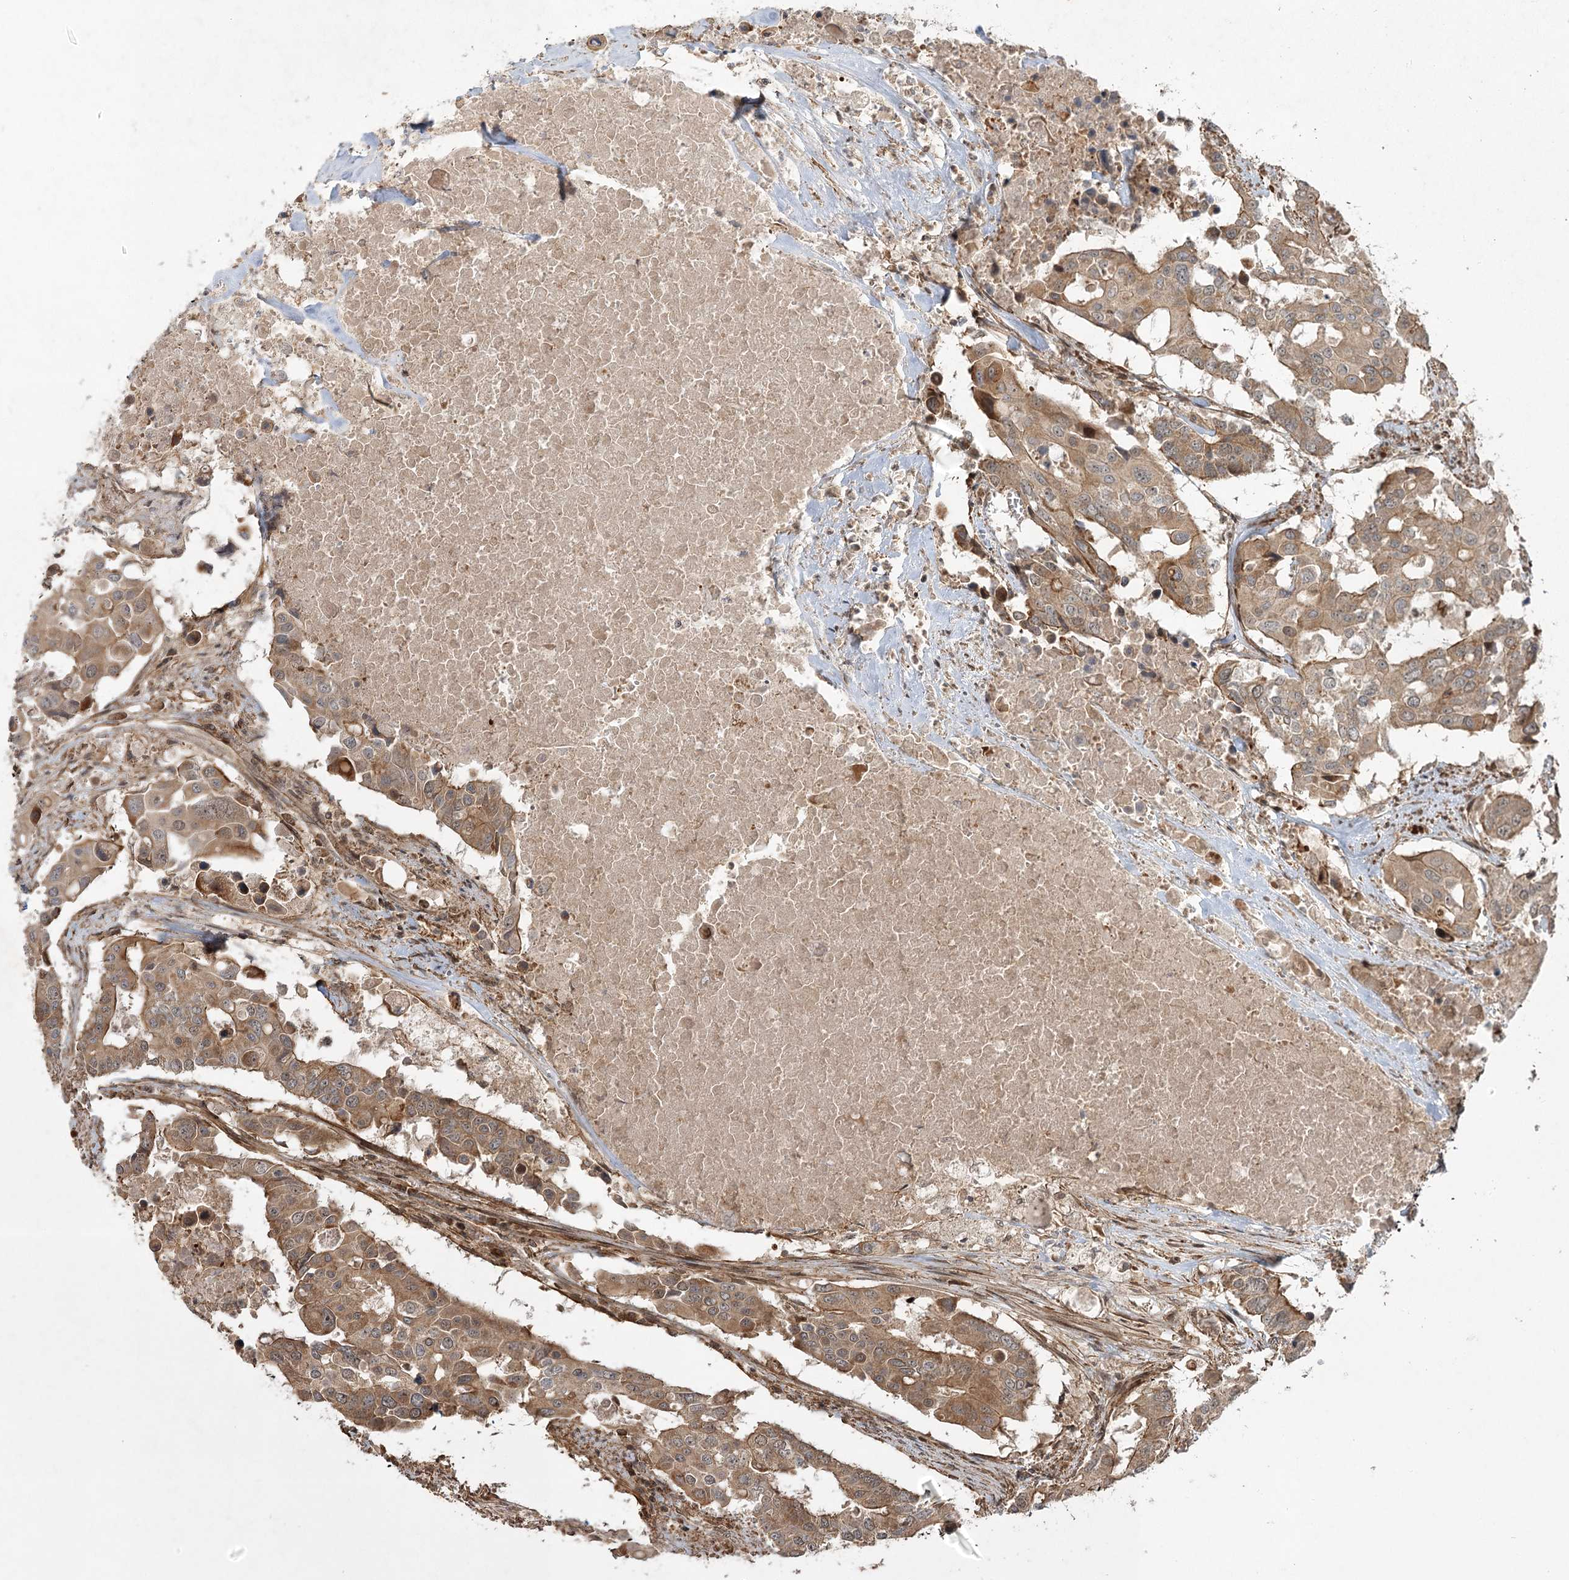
{"staining": {"intensity": "moderate", "quantity": ">75%", "location": "cytoplasmic/membranous"}, "tissue": "colorectal cancer", "cell_type": "Tumor cells", "image_type": "cancer", "snomed": [{"axis": "morphology", "description": "Adenocarcinoma, NOS"}, {"axis": "topography", "description": "Colon"}], "caption": "Immunohistochemical staining of colorectal cancer (adenocarcinoma) exhibits medium levels of moderate cytoplasmic/membranous expression in about >75% of tumor cells.", "gene": "CPLANE1", "patient": {"sex": "male", "age": 77}}